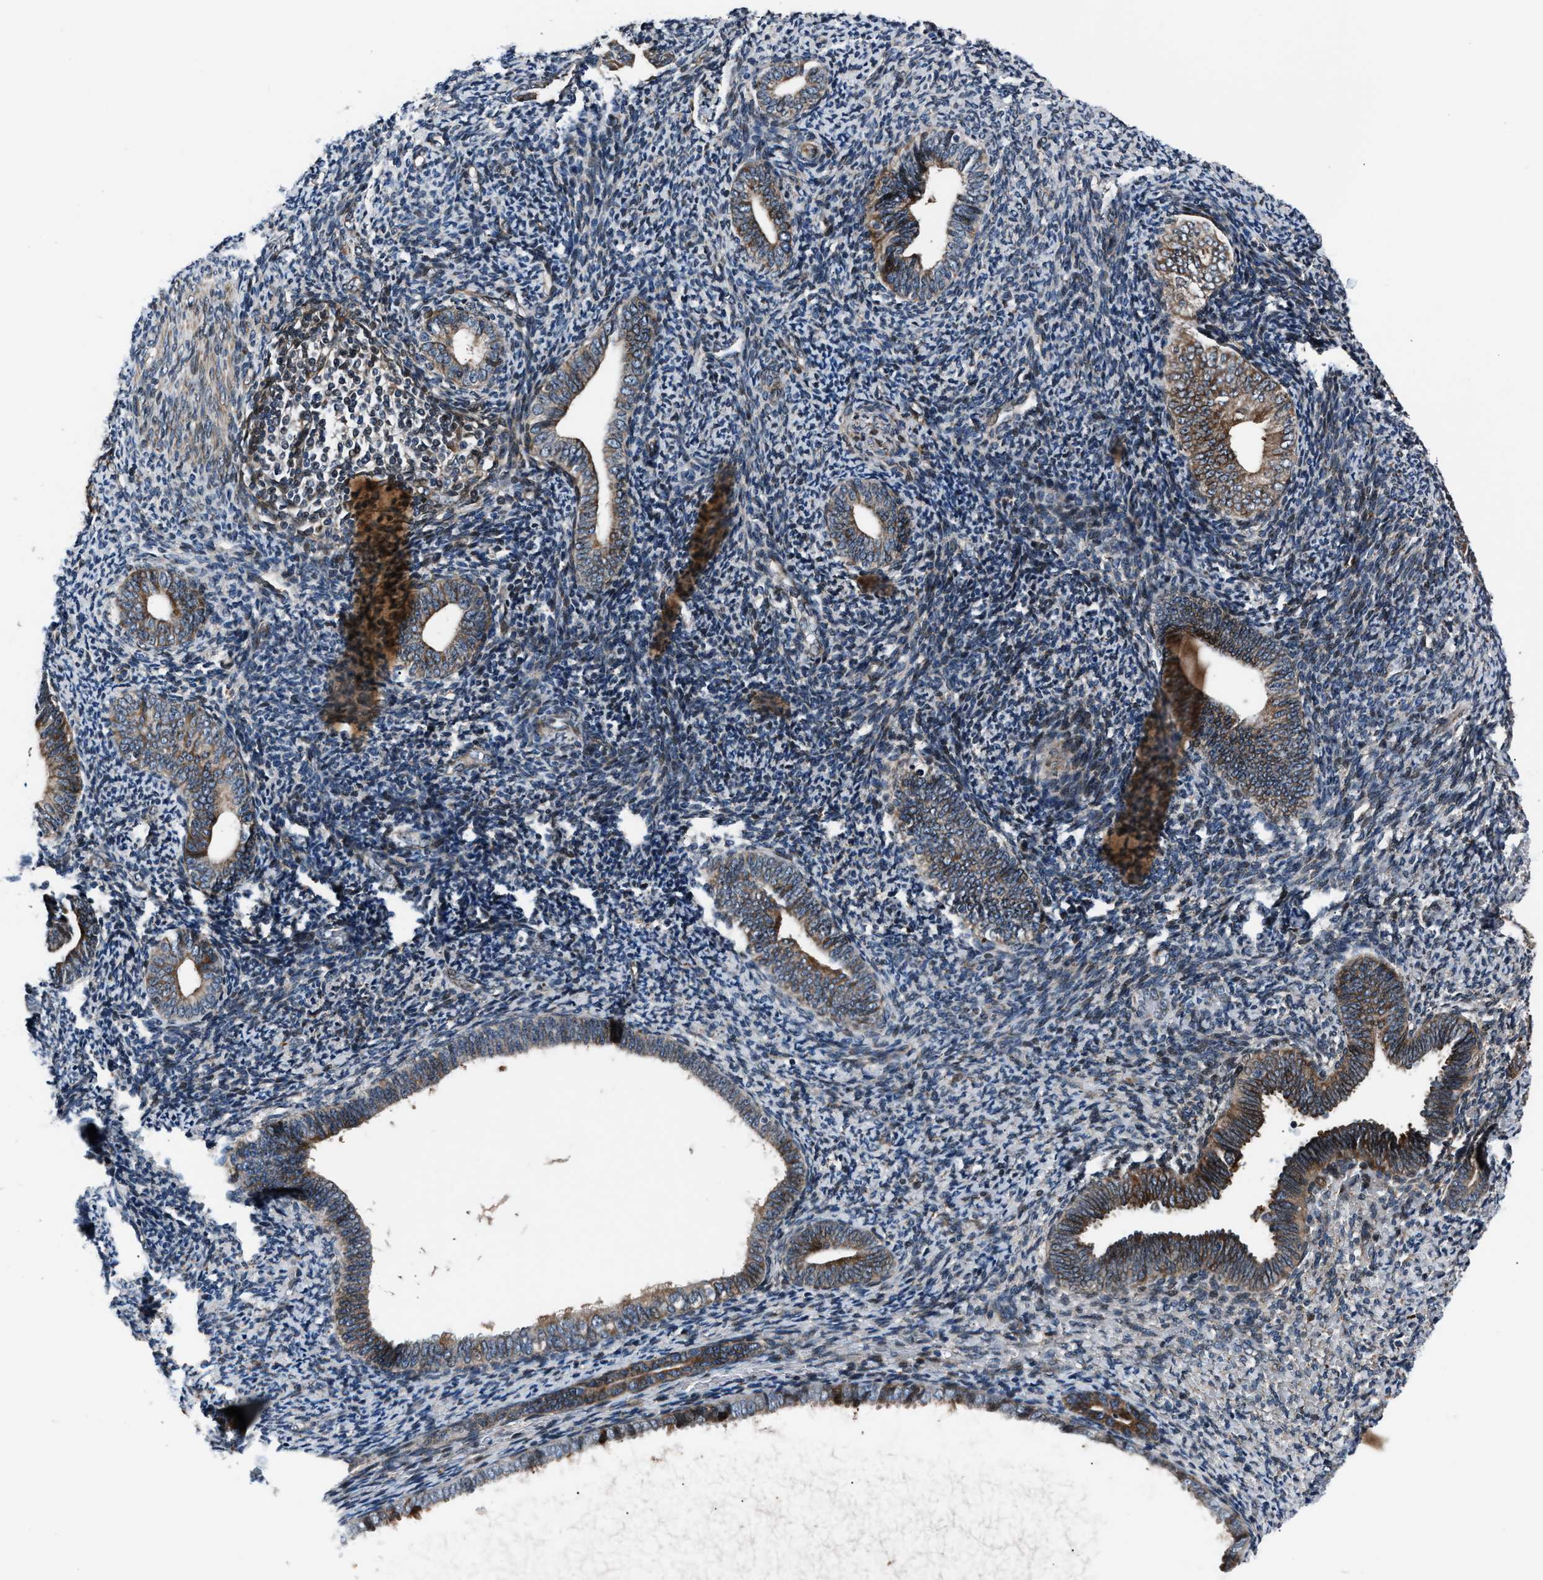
{"staining": {"intensity": "negative", "quantity": "none", "location": "none"}, "tissue": "endometrium", "cell_type": "Cells in endometrial stroma", "image_type": "normal", "snomed": [{"axis": "morphology", "description": "Normal tissue, NOS"}, {"axis": "topography", "description": "Endometrium"}], "caption": "DAB immunohistochemical staining of normal endometrium shows no significant positivity in cells in endometrial stroma.", "gene": "DYNC2I1", "patient": {"sex": "female", "age": 66}}